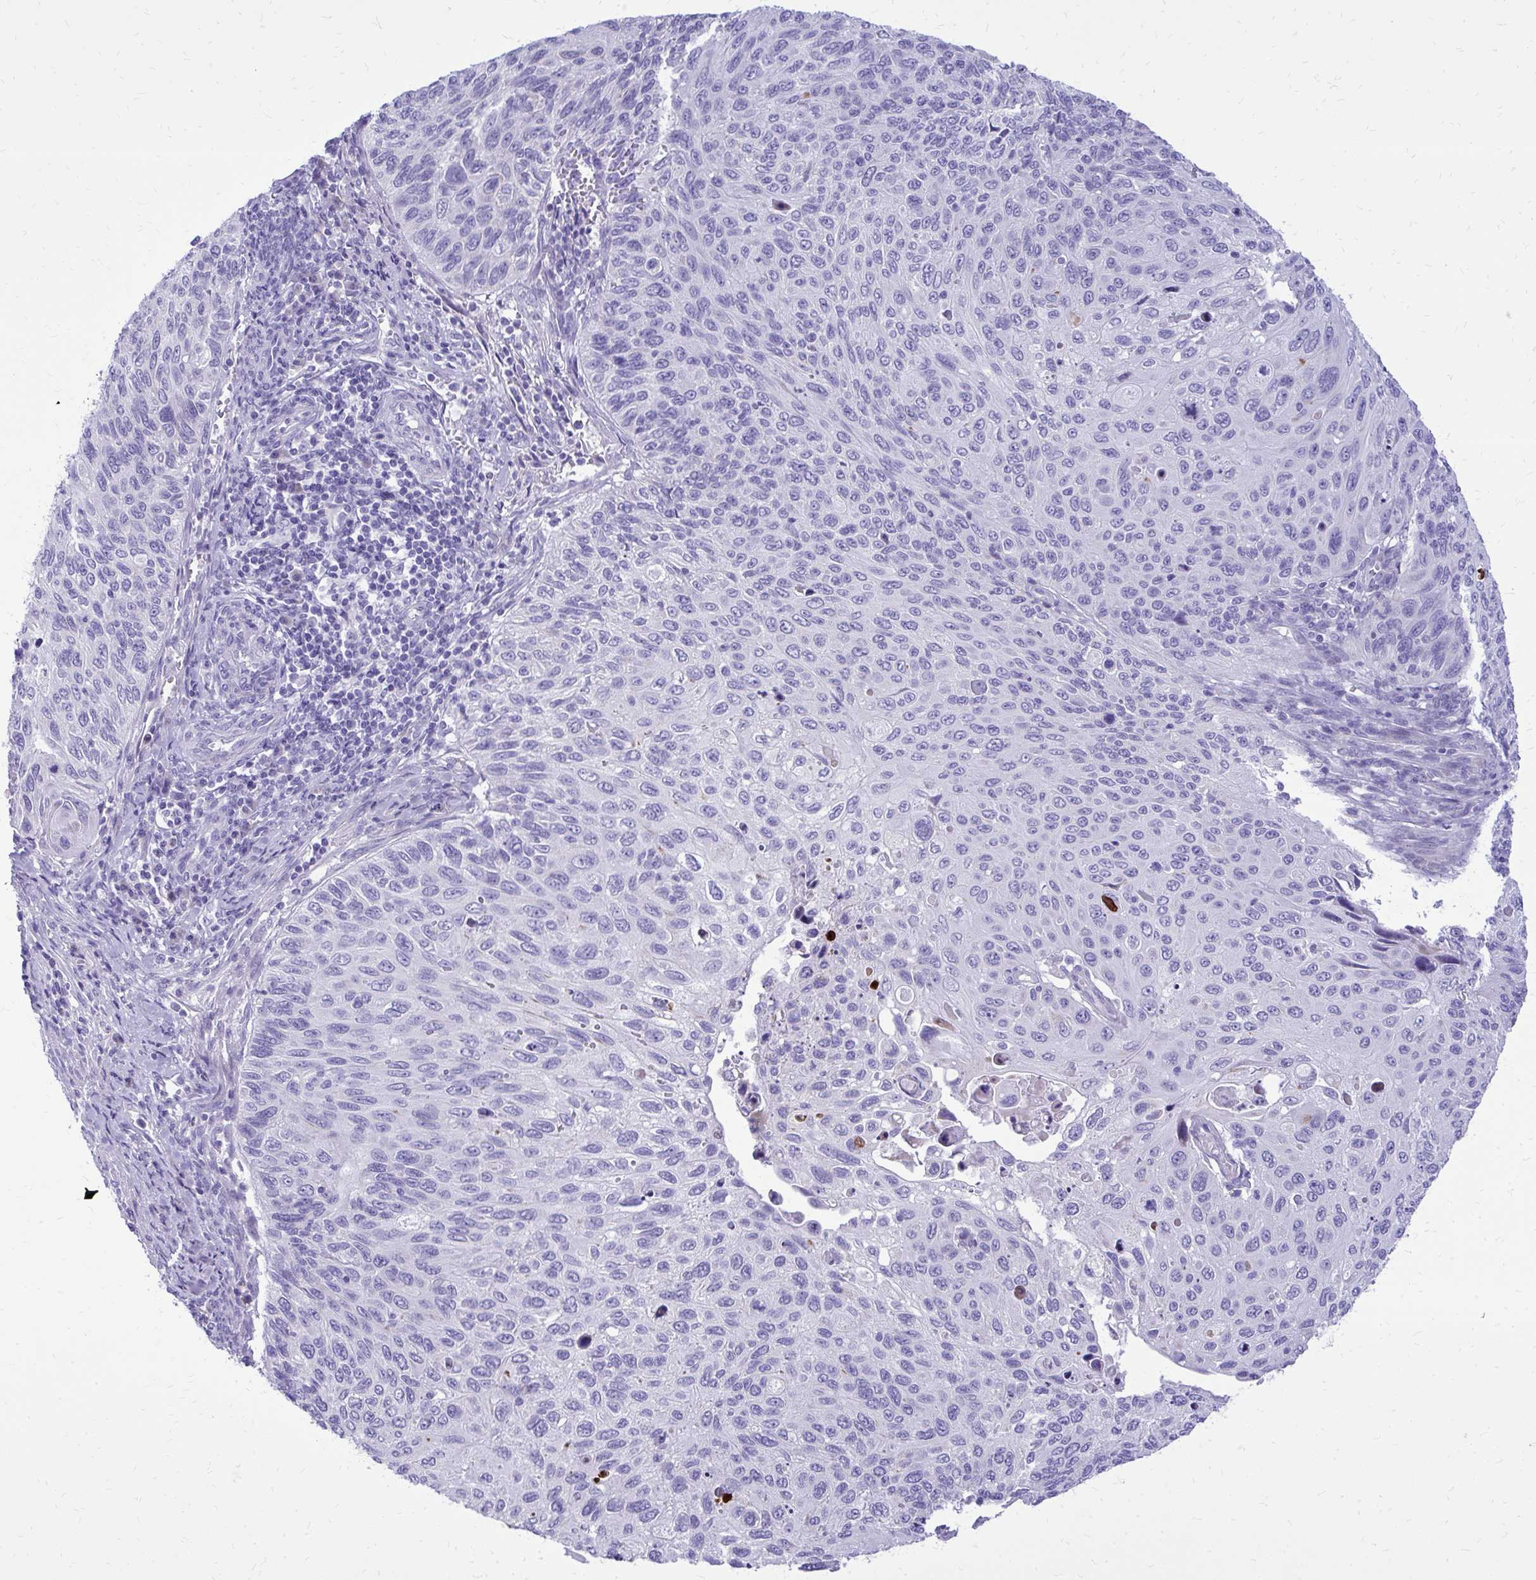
{"staining": {"intensity": "negative", "quantity": "none", "location": "none"}, "tissue": "cervical cancer", "cell_type": "Tumor cells", "image_type": "cancer", "snomed": [{"axis": "morphology", "description": "Squamous cell carcinoma, NOS"}, {"axis": "topography", "description": "Cervix"}], "caption": "DAB immunohistochemical staining of human cervical squamous cell carcinoma exhibits no significant positivity in tumor cells. (DAB immunohistochemistry (IHC) visualized using brightfield microscopy, high magnification).", "gene": "BCL6B", "patient": {"sex": "female", "age": 70}}